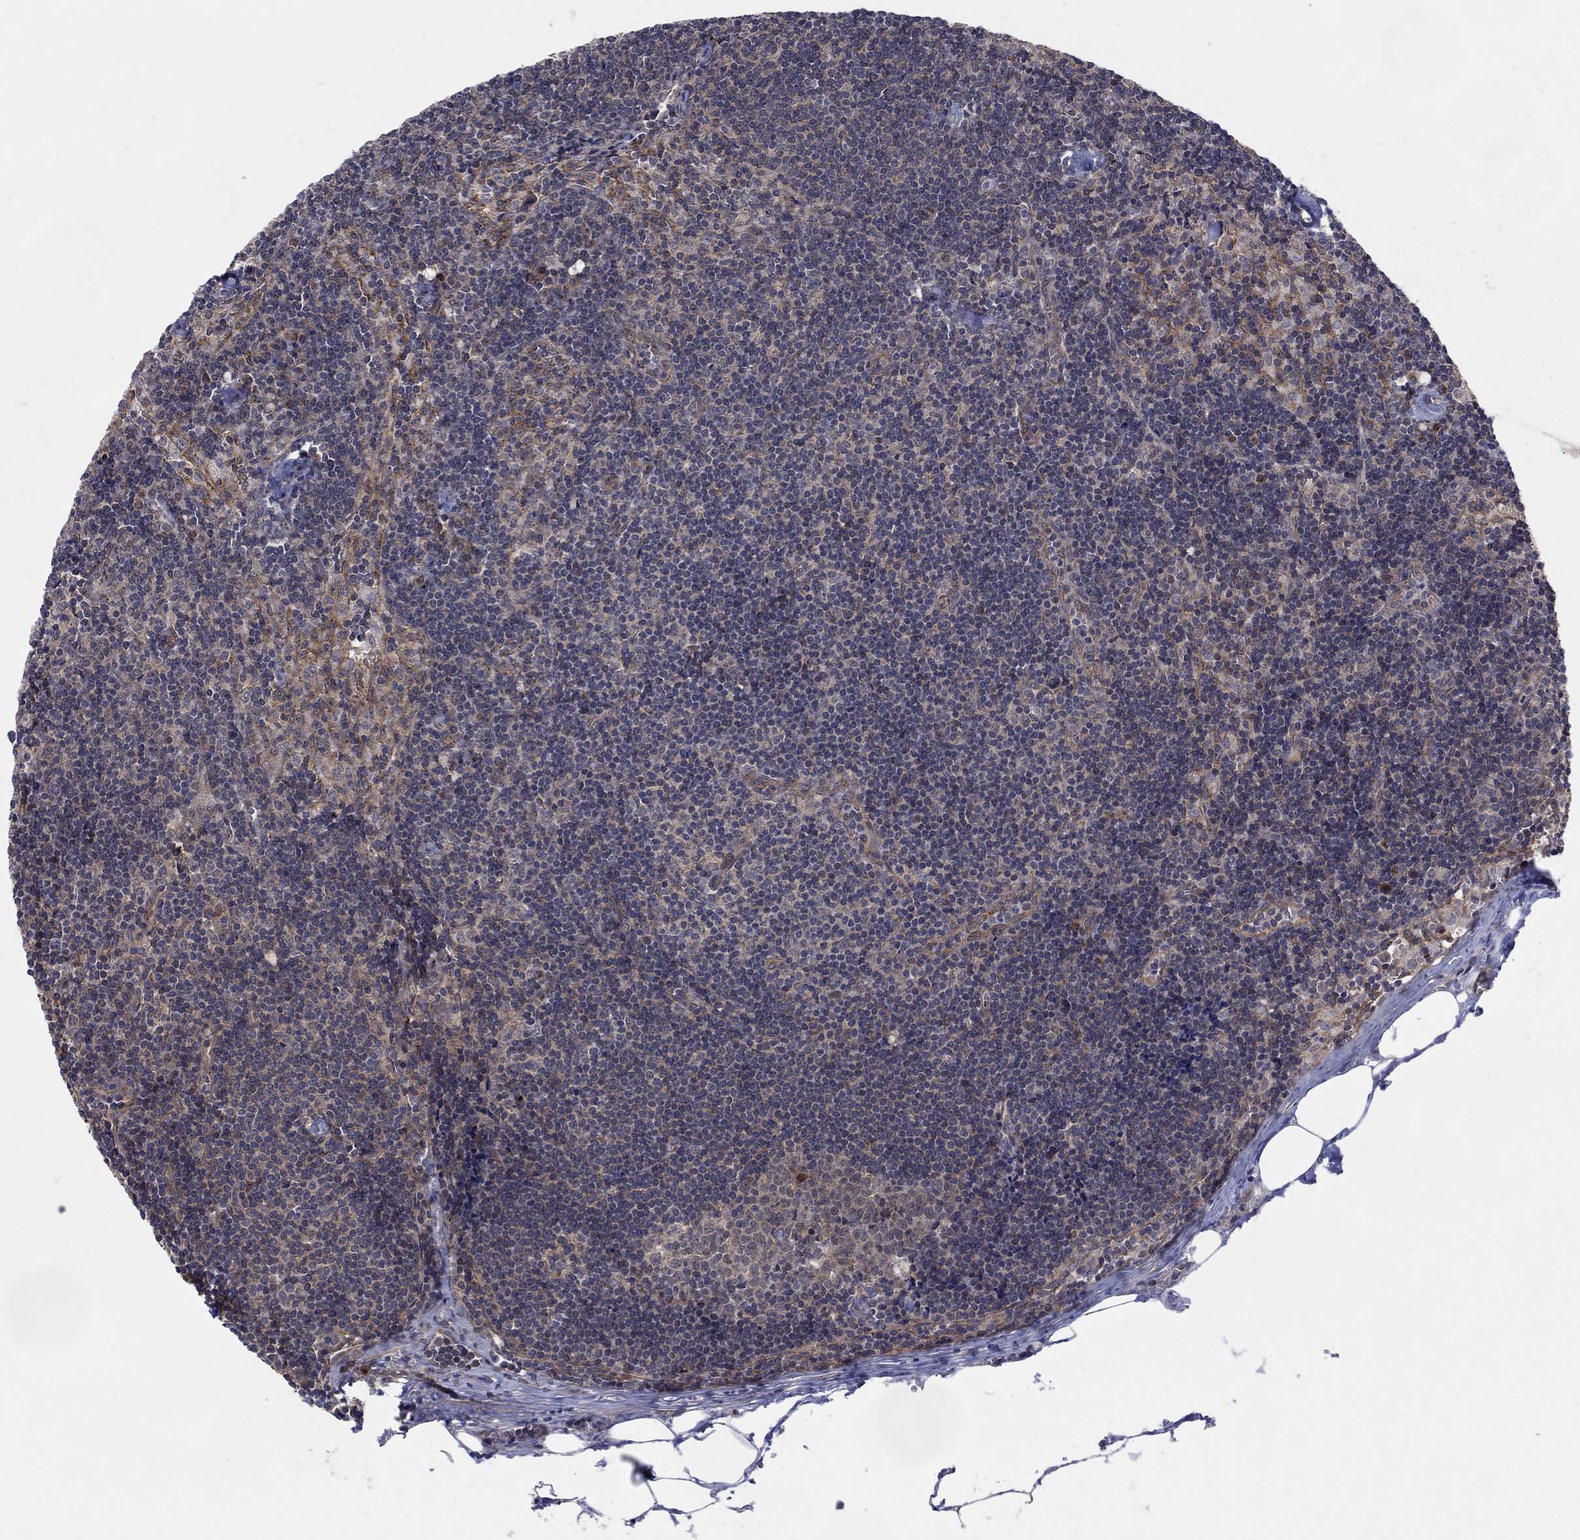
{"staining": {"intensity": "weak", "quantity": ">75%", "location": "cytoplasmic/membranous"}, "tissue": "lymph node", "cell_type": "Germinal center cells", "image_type": "normal", "snomed": [{"axis": "morphology", "description": "Normal tissue, NOS"}, {"axis": "topography", "description": "Lymph node"}], "caption": "Brown immunohistochemical staining in normal lymph node displays weak cytoplasmic/membranous positivity in about >75% of germinal center cells. (DAB IHC with brightfield microscopy, high magnification).", "gene": "SH3RF1", "patient": {"sex": "female", "age": 51}}